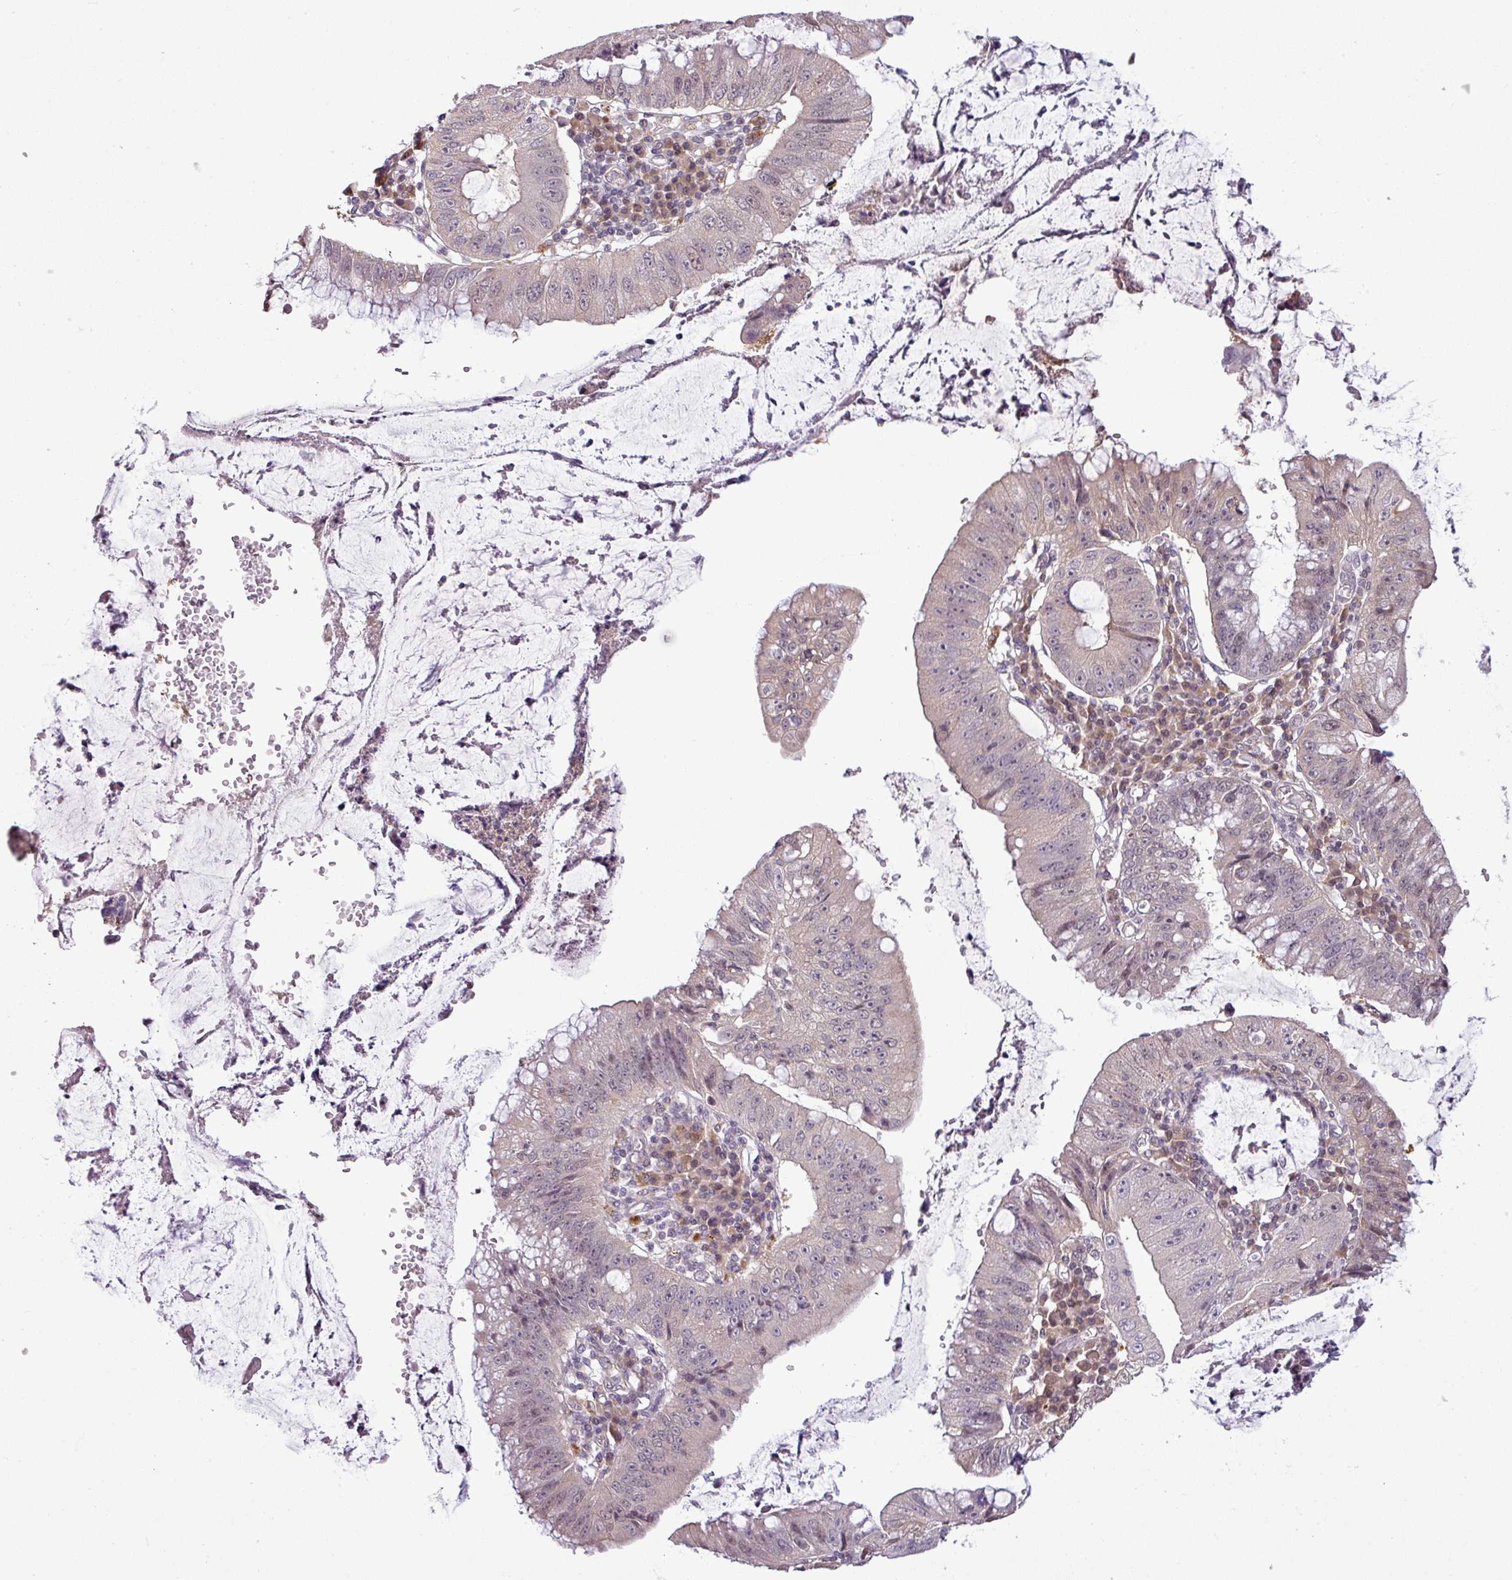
{"staining": {"intensity": "weak", "quantity": "<25%", "location": "cytoplasmic/membranous,nuclear"}, "tissue": "stomach cancer", "cell_type": "Tumor cells", "image_type": "cancer", "snomed": [{"axis": "morphology", "description": "Adenocarcinoma, NOS"}, {"axis": "topography", "description": "Stomach"}], "caption": "A high-resolution image shows immunohistochemistry (IHC) staining of stomach cancer (adenocarcinoma), which displays no significant positivity in tumor cells.", "gene": "CCDC144A", "patient": {"sex": "male", "age": 59}}